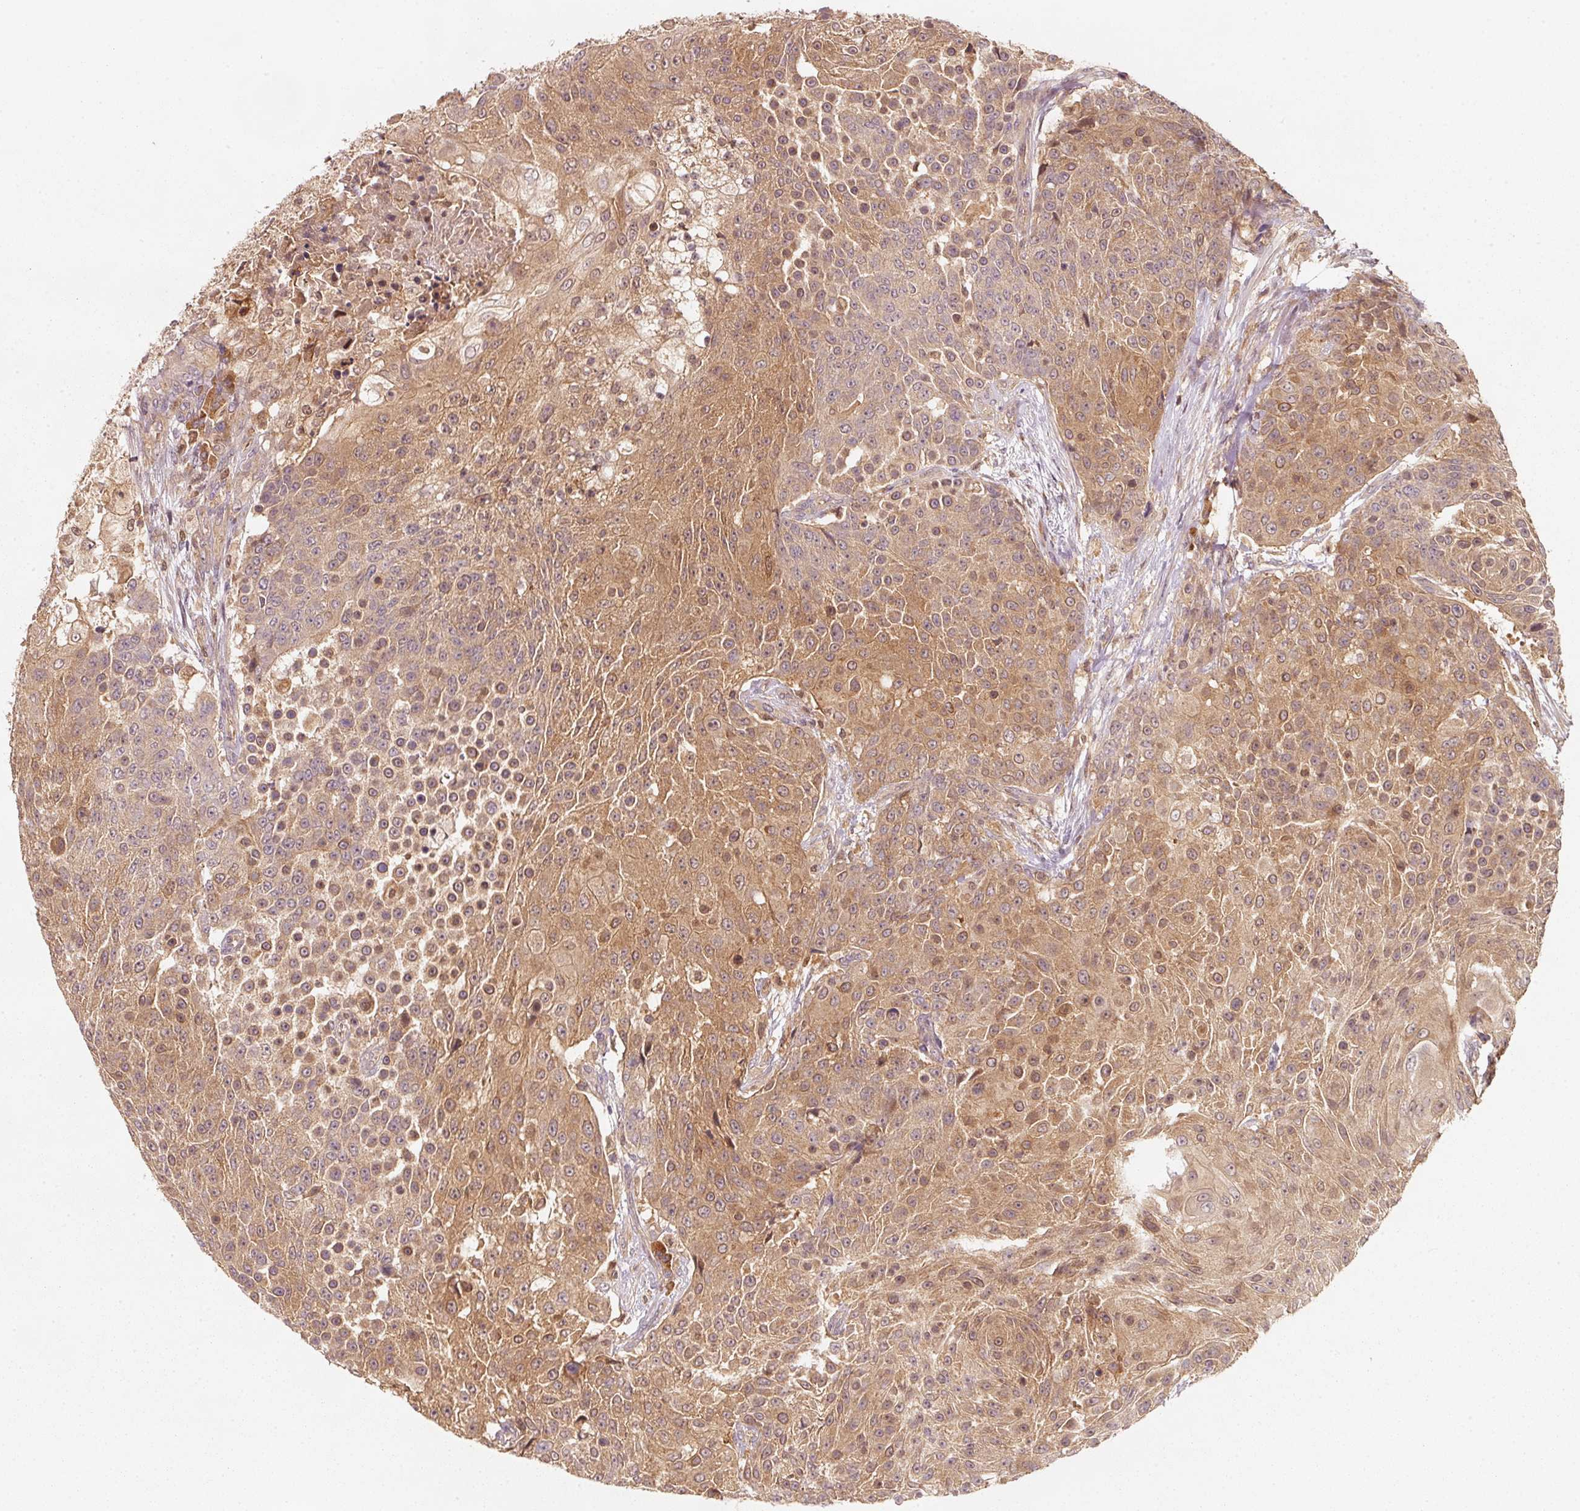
{"staining": {"intensity": "moderate", "quantity": ">75%", "location": "cytoplasmic/membranous"}, "tissue": "urothelial cancer", "cell_type": "Tumor cells", "image_type": "cancer", "snomed": [{"axis": "morphology", "description": "Urothelial carcinoma, High grade"}, {"axis": "topography", "description": "Urinary bladder"}], "caption": "A photomicrograph showing moderate cytoplasmic/membranous positivity in approximately >75% of tumor cells in urothelial cancer, as visualized by brown immunohistochemical staining.", "gene": "RRAS2", "patient": {"sex": "female", "age": 63}}